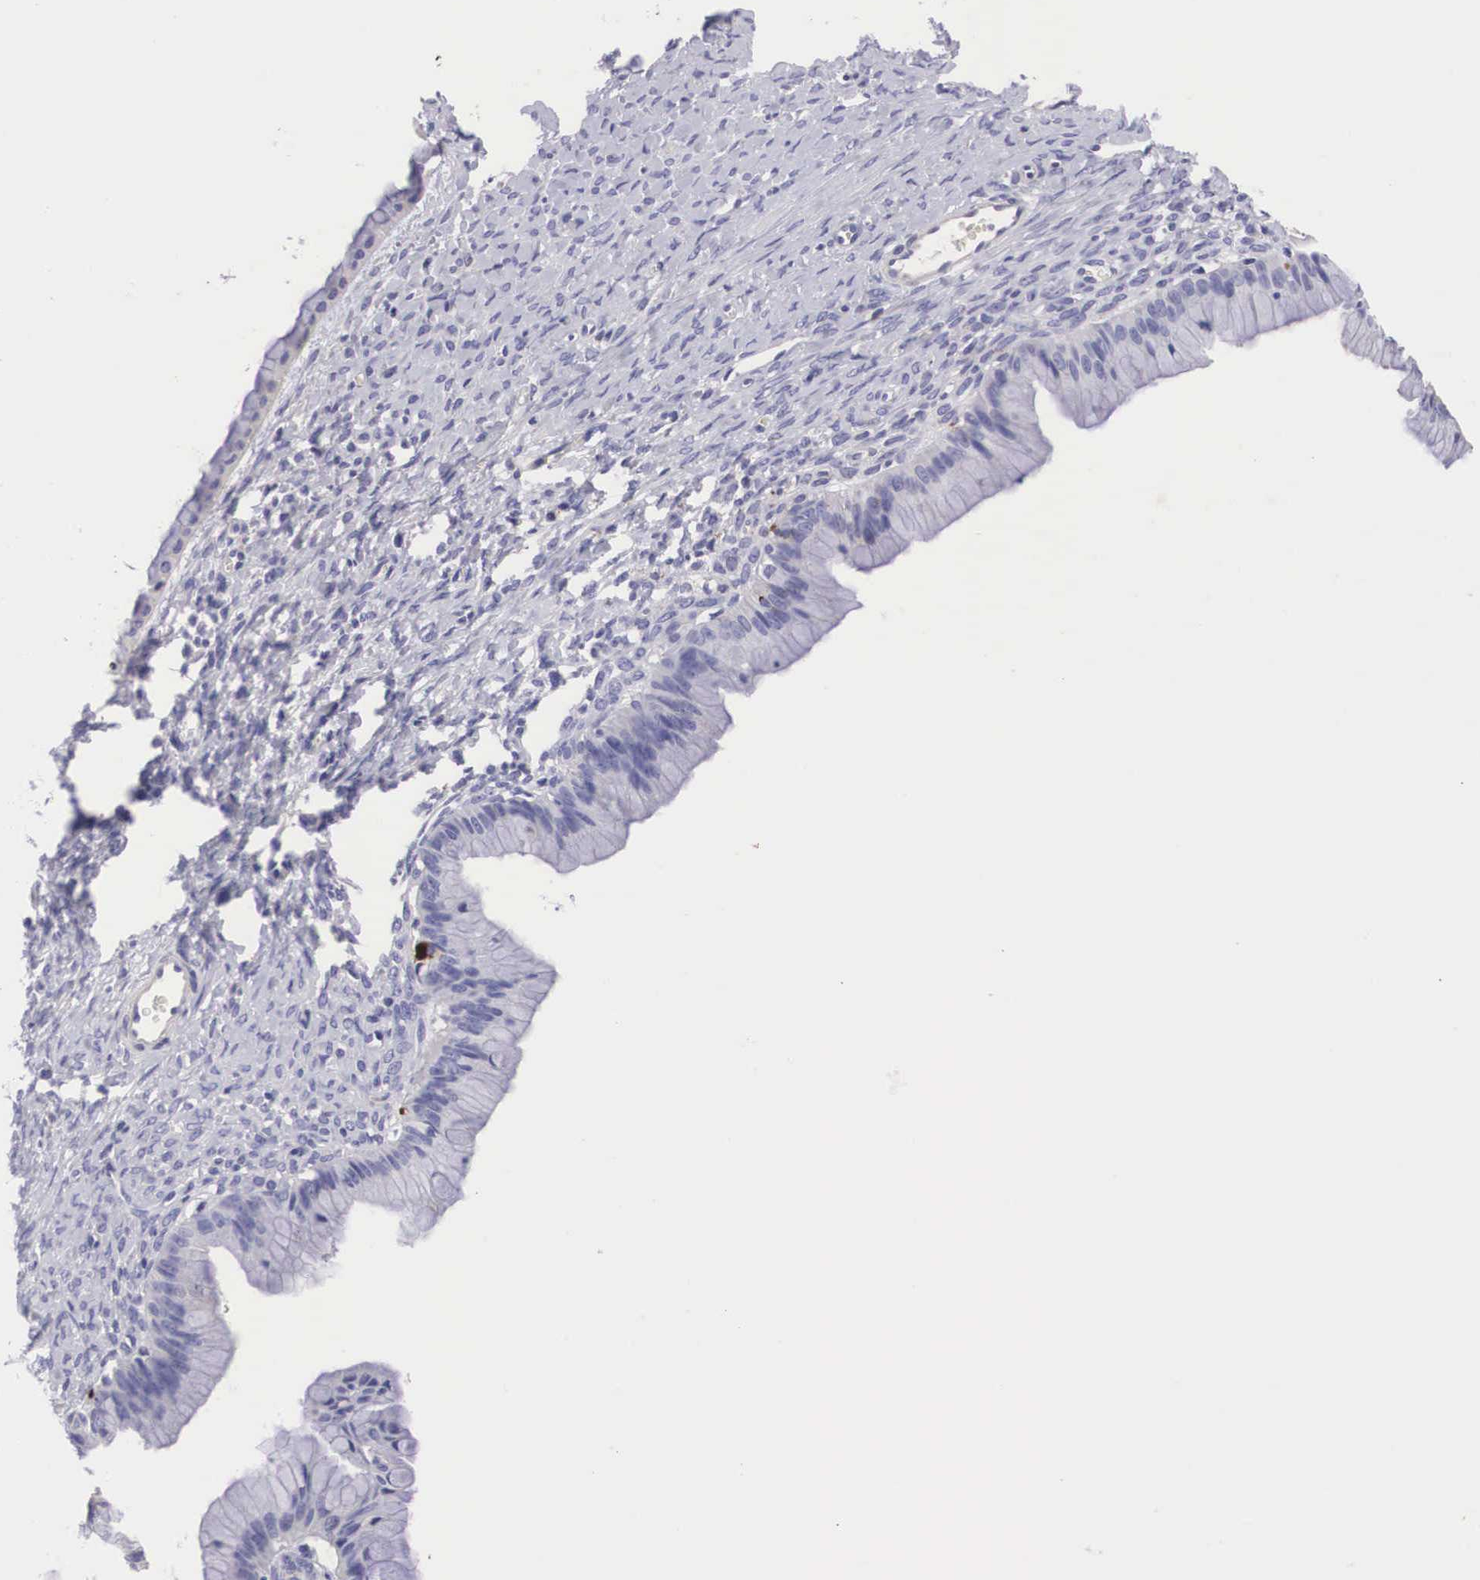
{"staining": {"intensity": "negative", "quantity": "none", "location": "none"}, "tissue": "ovarian cancer", "cell_type": "Tumor cells", "image_type": "cancer", "snomed": [{"axis": "morphology", "description": "Cystadenocarcinoma, mucinous, NOS"}, {"axis": "topography", "description": "Ovary"}], "caption": "Tumor cells are negative for protein expression in human mucinous cystadenocarcinoma (ovarian). The staining is performed using DAB brown chromogen with nuclei counter-stained in using hematoxylin.", "gene": "CLU", "patient": {"sex": "female", "age": 25}}